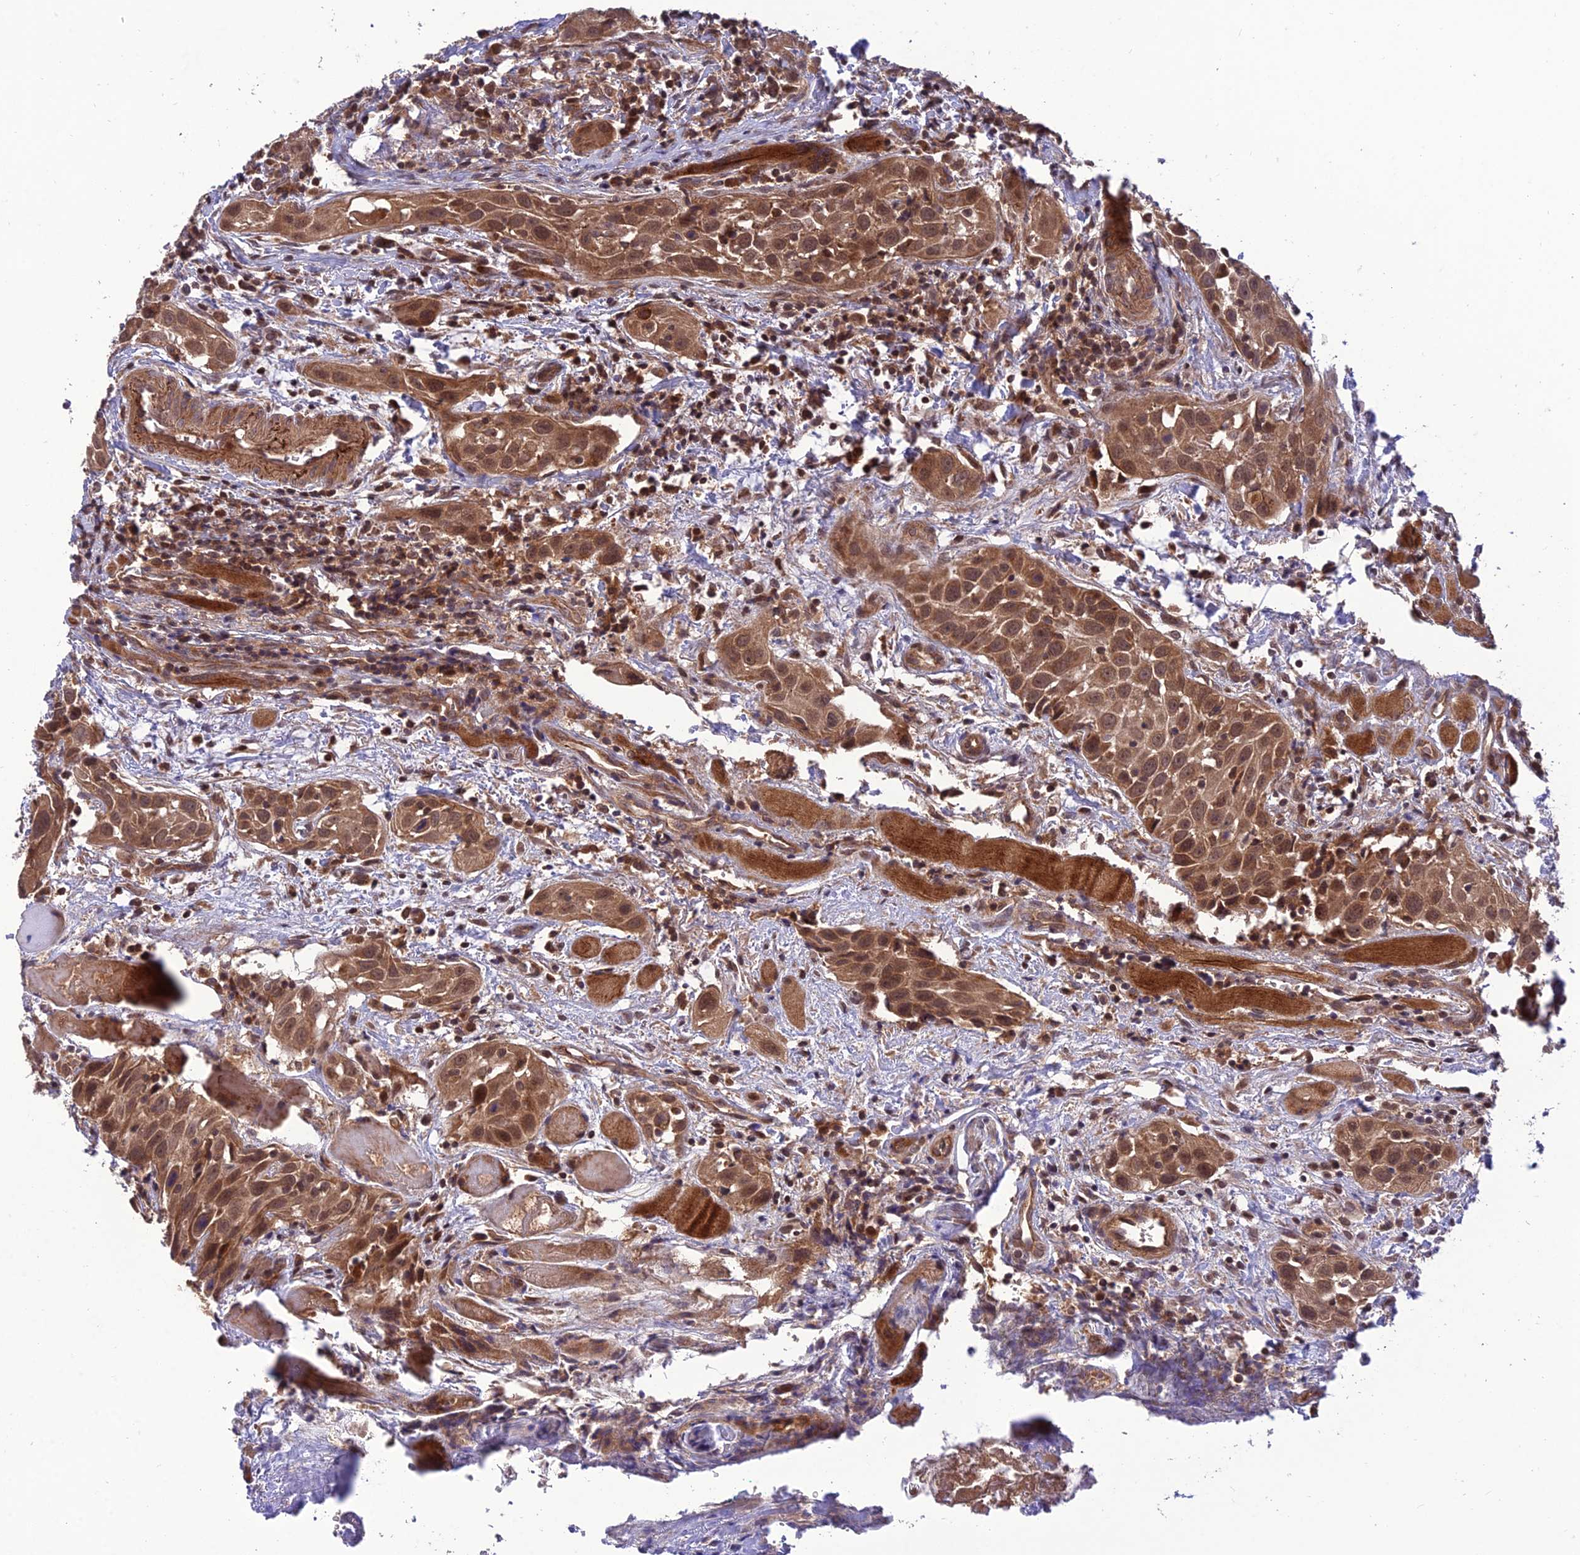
{"staining": {"intensity": "moderate", "quantity": ">75%", "location": "cytoplasmic/membranous,nuclear"}, "tissue": "head and neck cancer", "cell_type": "Tumor cells", "image_type": "cancer", "snomed": [{"axis": "morphology", "description": "Squamous cell carcinoma, NOS"}, {"axis": "topography", "description": "Oral tissue"}, {"axis": "topography", "description": "Head-Neck"}], "caption": "The immunohistochemical stain shows moderate cytoplasmic/membranous and nuclear staining in tumor cells of head and neck squamous cell carcinoma tissue.", "gene": "NDUFC1", "patient": {"sex": "female", "age": 50}}